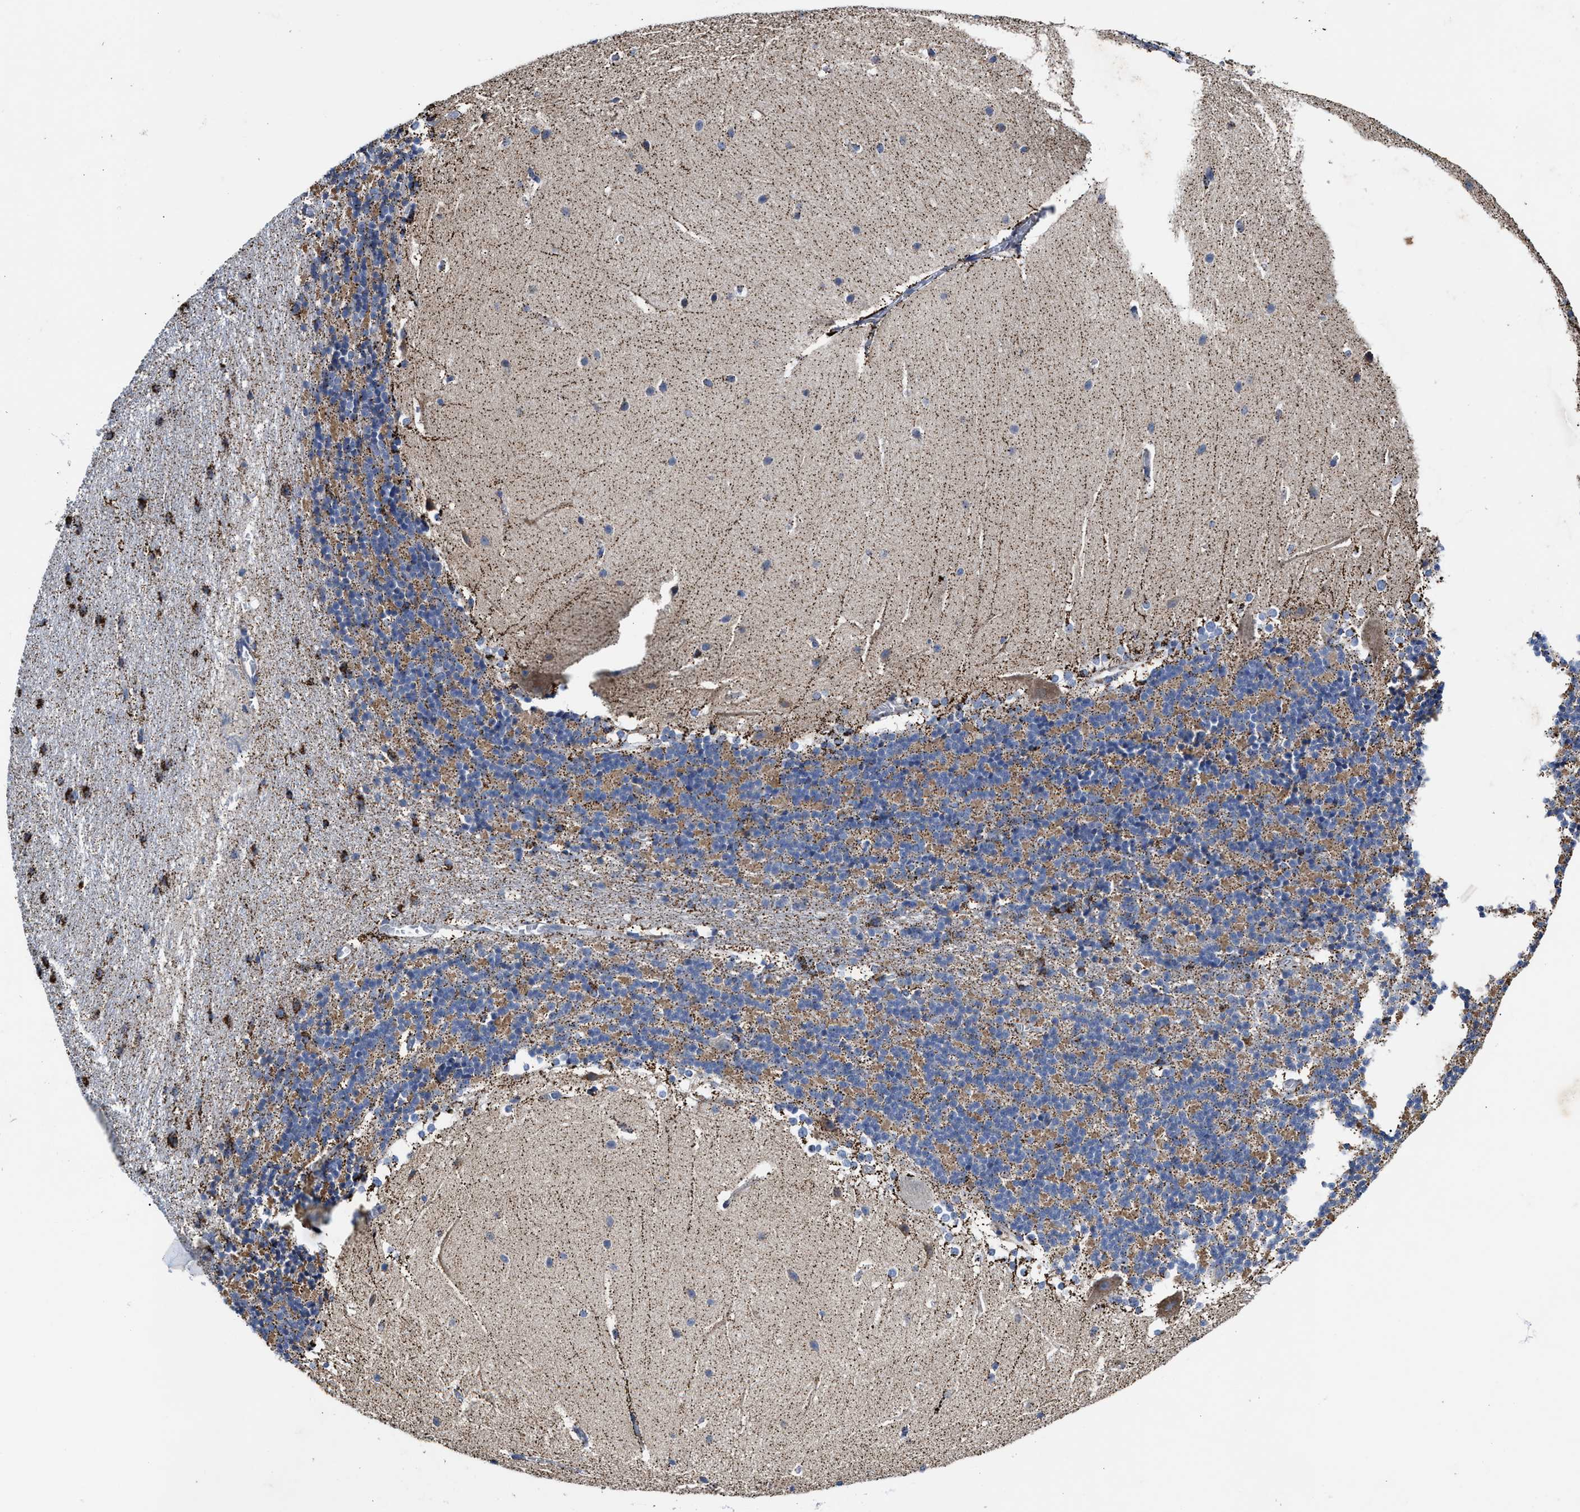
{"staining": {"intensity": "moderate", "quantity": "<25%", "location": "cytoplasmic/membranous"}, "tissue": "cerebellum", "cell_type": "Cells in granular layer", "image_type": "normal", "snomed": [{"axis": "morphology", "description": "Normal tissue, NOS"}, {"axis": "topography", "description": "Cerebellum"}], "caption": "A high-resolution image shows immunohistochemistry (IHC) staining of normal cerebellum, which shows moderate cytoplasmic/membranous staining in about <25% of cells in granular layer. (DAB IHC with brightfield microscopy, high magnification).", "gene": "JAG1", "patient": {"sex": "female", "age": 19}}